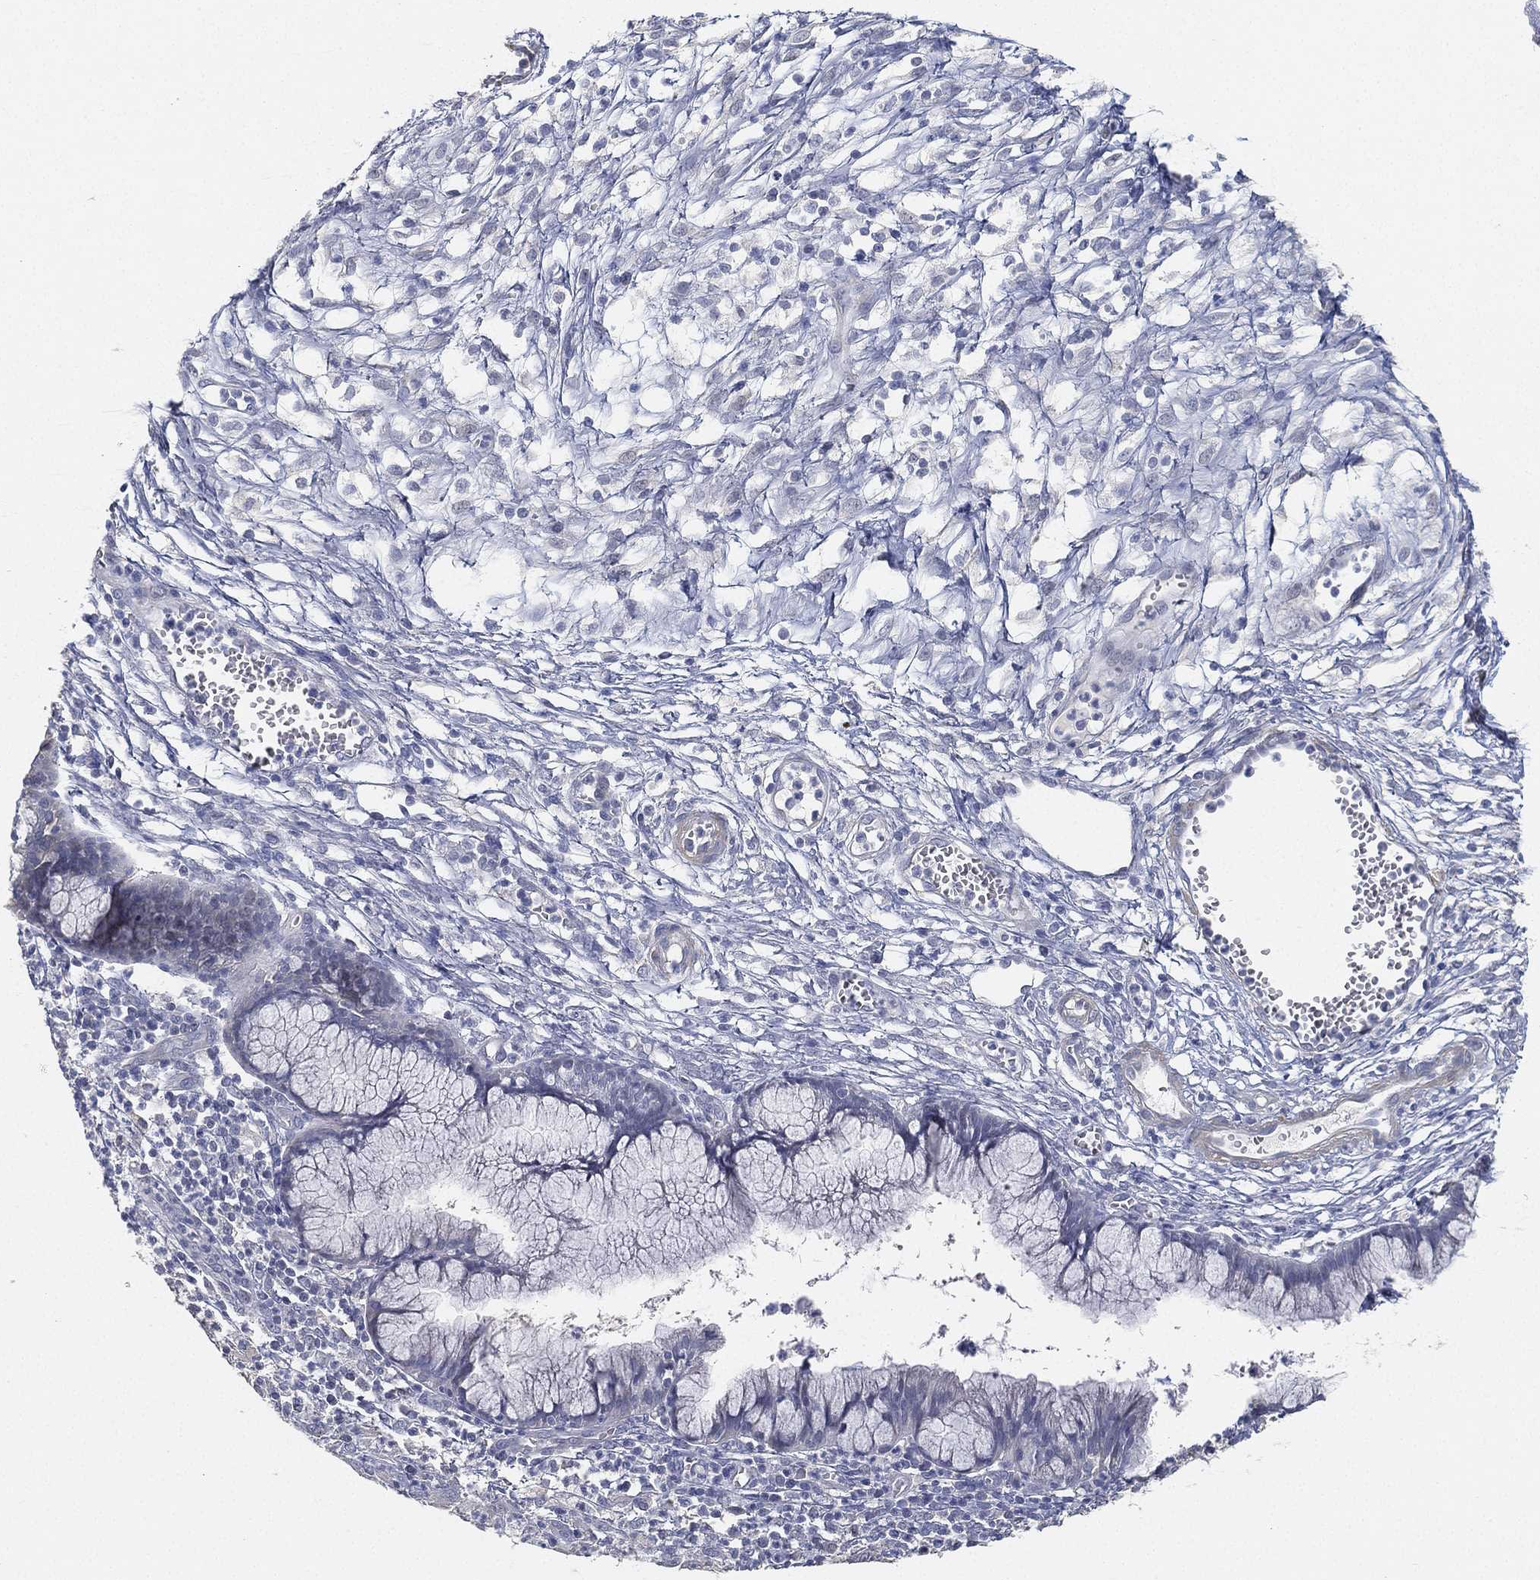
{"staining": {"intensity": "negative", "quantity": "none", "location": "none"}, "tissue": "cervical cancer", "cell_type": "Tumor cells", "image_type": "cancer", "snomed": [{"axis": "morphology", "description": "Squamous cell carcinoma, NOS"}, {"axis": "topography", "description": "Cervix"}], "caption": "Tumor cells are negative for protein expression in human cervical cancer. (Brightfield microscopy of DAB (3,3'-diaminobenzidine) immunohistochemistry at high magnification).", "gene": "GPR61", "patient": {"sex": "female", "age": 32}}